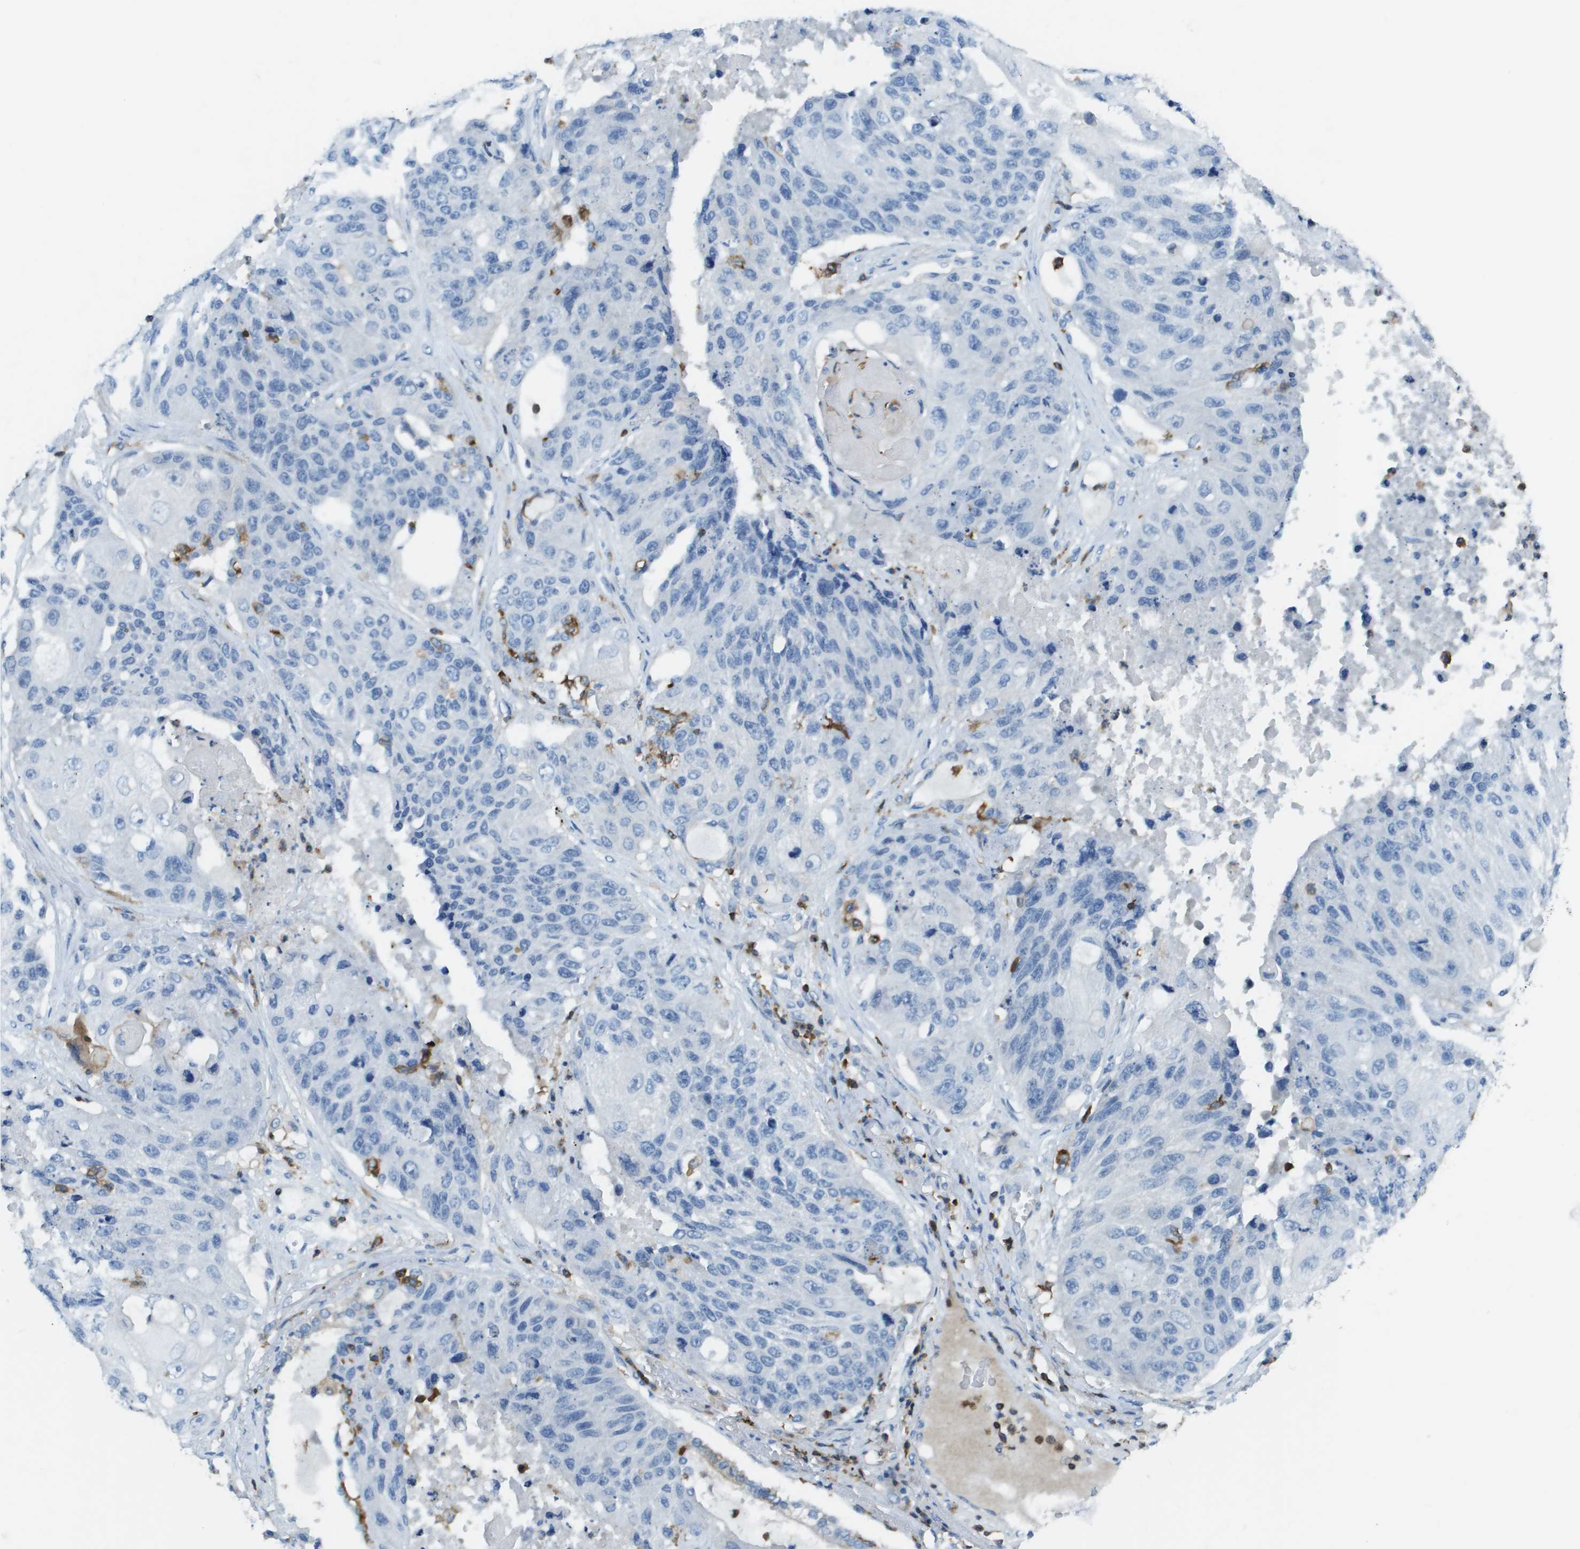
{"staining": {"intensity": "negative", "quantity": "none", "location": "none"}, "tissue": "lung cancer", "cell_type": "Tumor cells", "image_type": "cancer", "snomed": [{"axis": "morphology", "description": "Squamous cell carcinoma, NOS"}, {"axis": "topography", "description": "Lung"}], "caption": "There is no significant positivity in tumor cells of squamous cell carcinoma (lung).", "gene": "APBB1IP", "patient": {"sex": "male", "age": 61}}